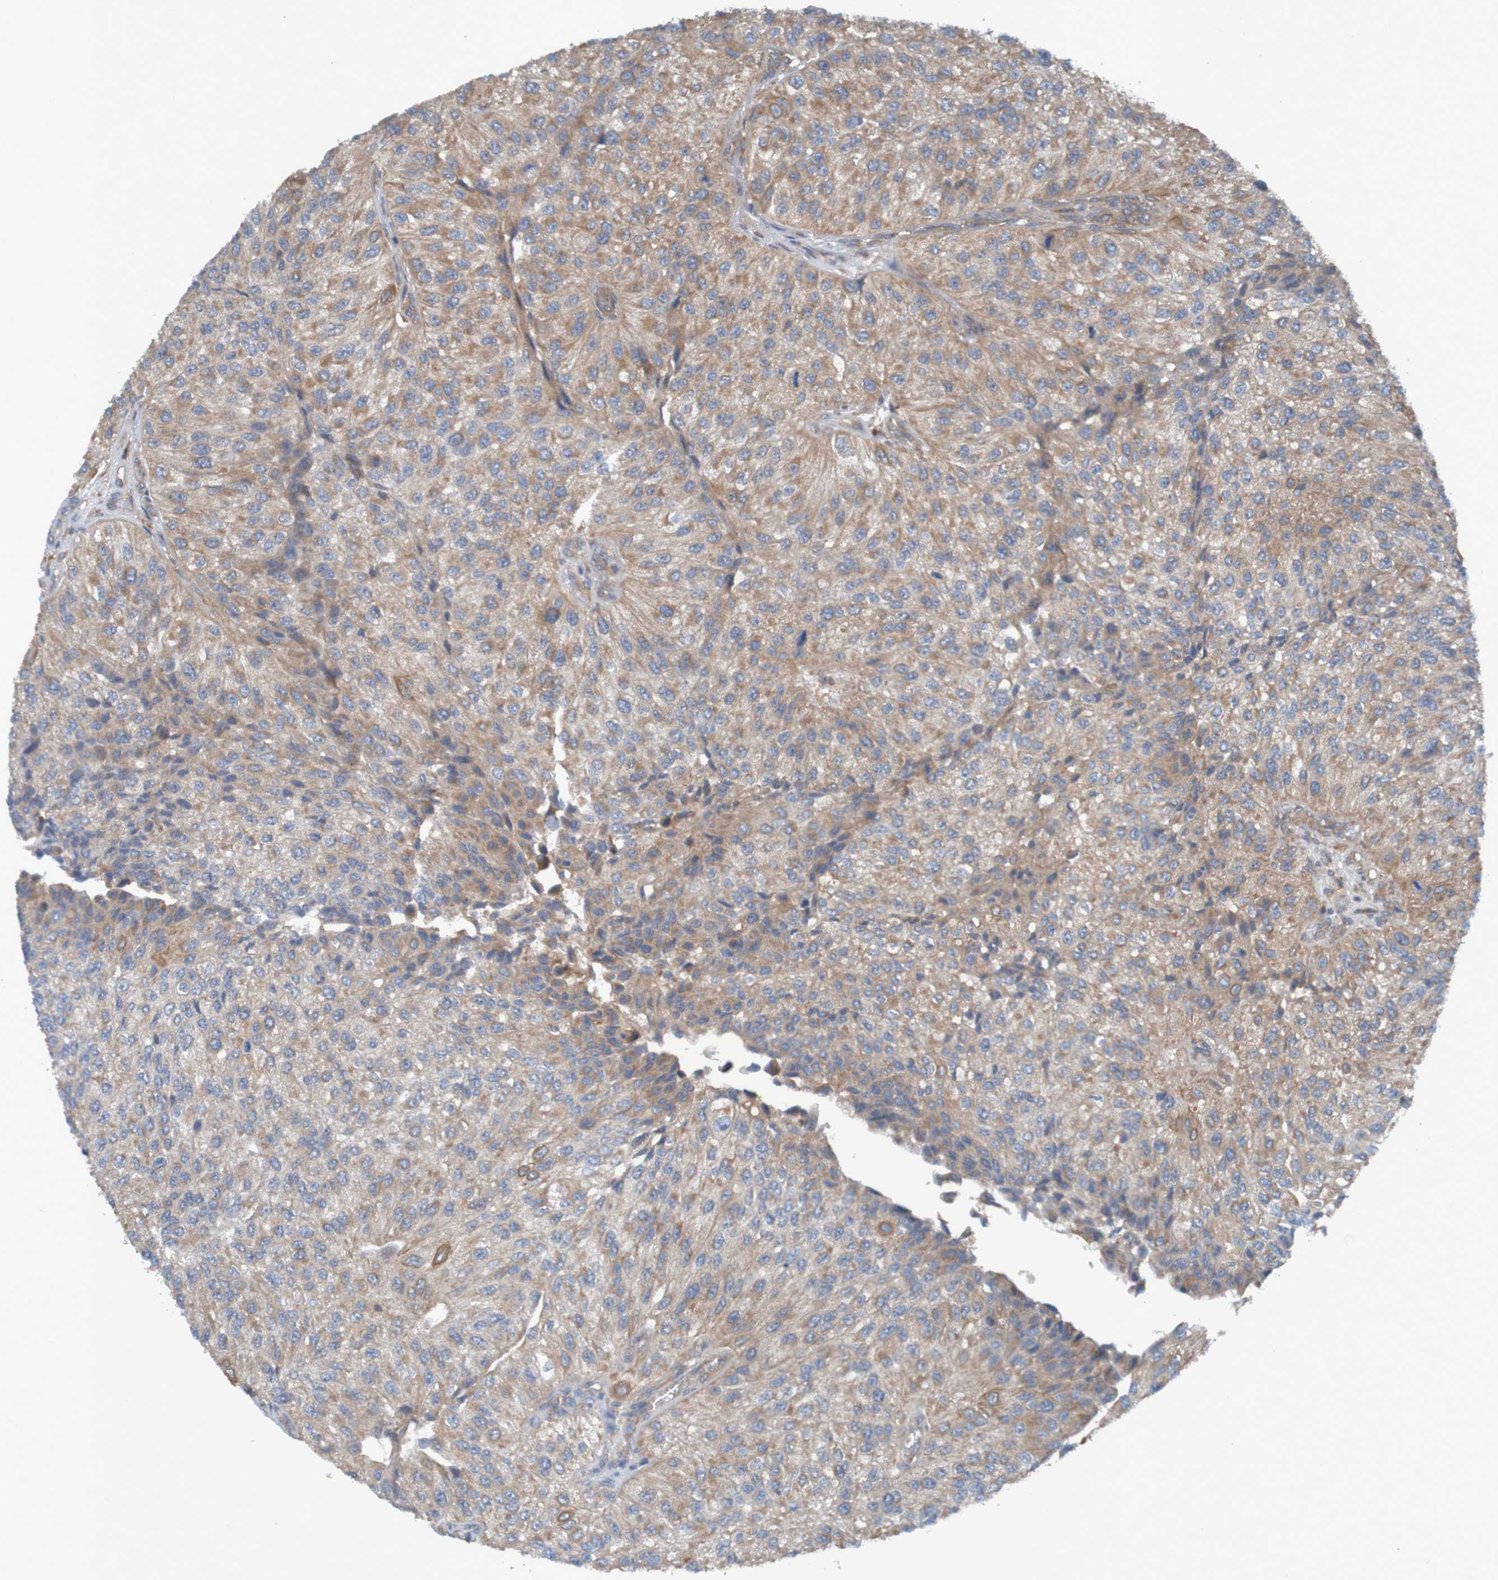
{"staining": {"intensity": "moderate", "quantity": ">75%", "location": "cytoplasmic/membranous"}, "tissue": "urothelial cancer", "cell_type": "Tumor cells", "image_type": "cancer", "snomed": [{"axis": "morphology", "description": "Urothelial carcinoma, High grade"}, {"axis": "topography", "description": "Kidney"}, {"axis": "topography", "description": "Urinary bladder"}], "caption": "Urothelial cancer stained for a protein demonstrates moderate cytoplasmic/membranous positivity in tumor cells.", "gene": "DNAJC4", "patient": {"sex": "male", "age": 77}}